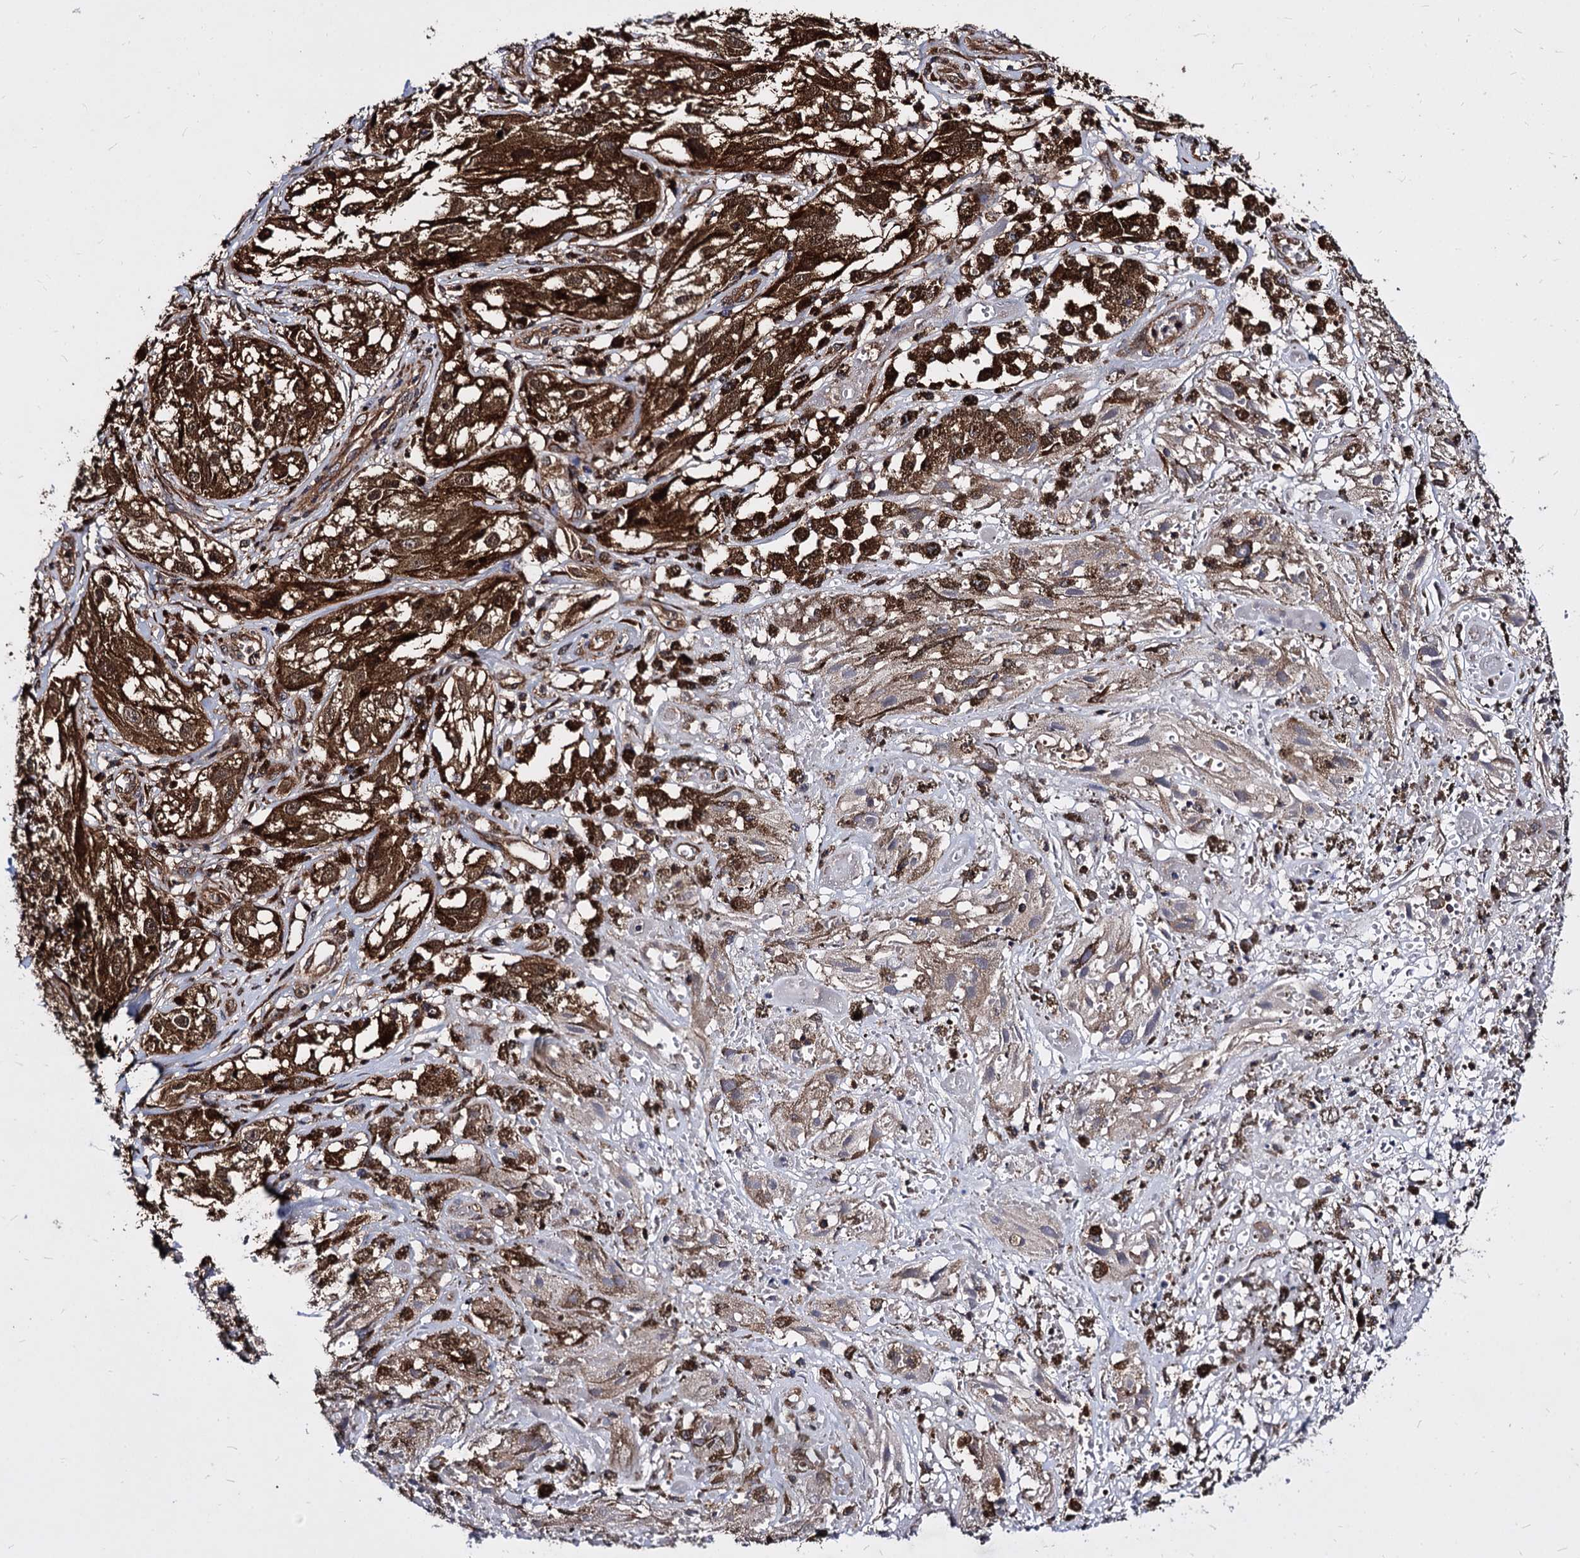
{"staining": {"intensity": "strong", "quantity": ">75%", "location": "cytoplasmic/membranous,nuclear"}, "tissue": "melanoma", "cell_type": "Tumor cells", "image_type": "cancer", "snomed": [{"axis": "morphology", "description": "Malignant melanoma, NOS"}, {"axis": "topography", "description": "Skin"}], "caption": "This is a histology image of immunohistochemistry (IHC) staining of malignant melanoma, which shows strong staining in the cytoplasmic/membranous and nuclear of tumor cells.", "gene": "NME1", "patient": {"sex": "male", "age": 88}}